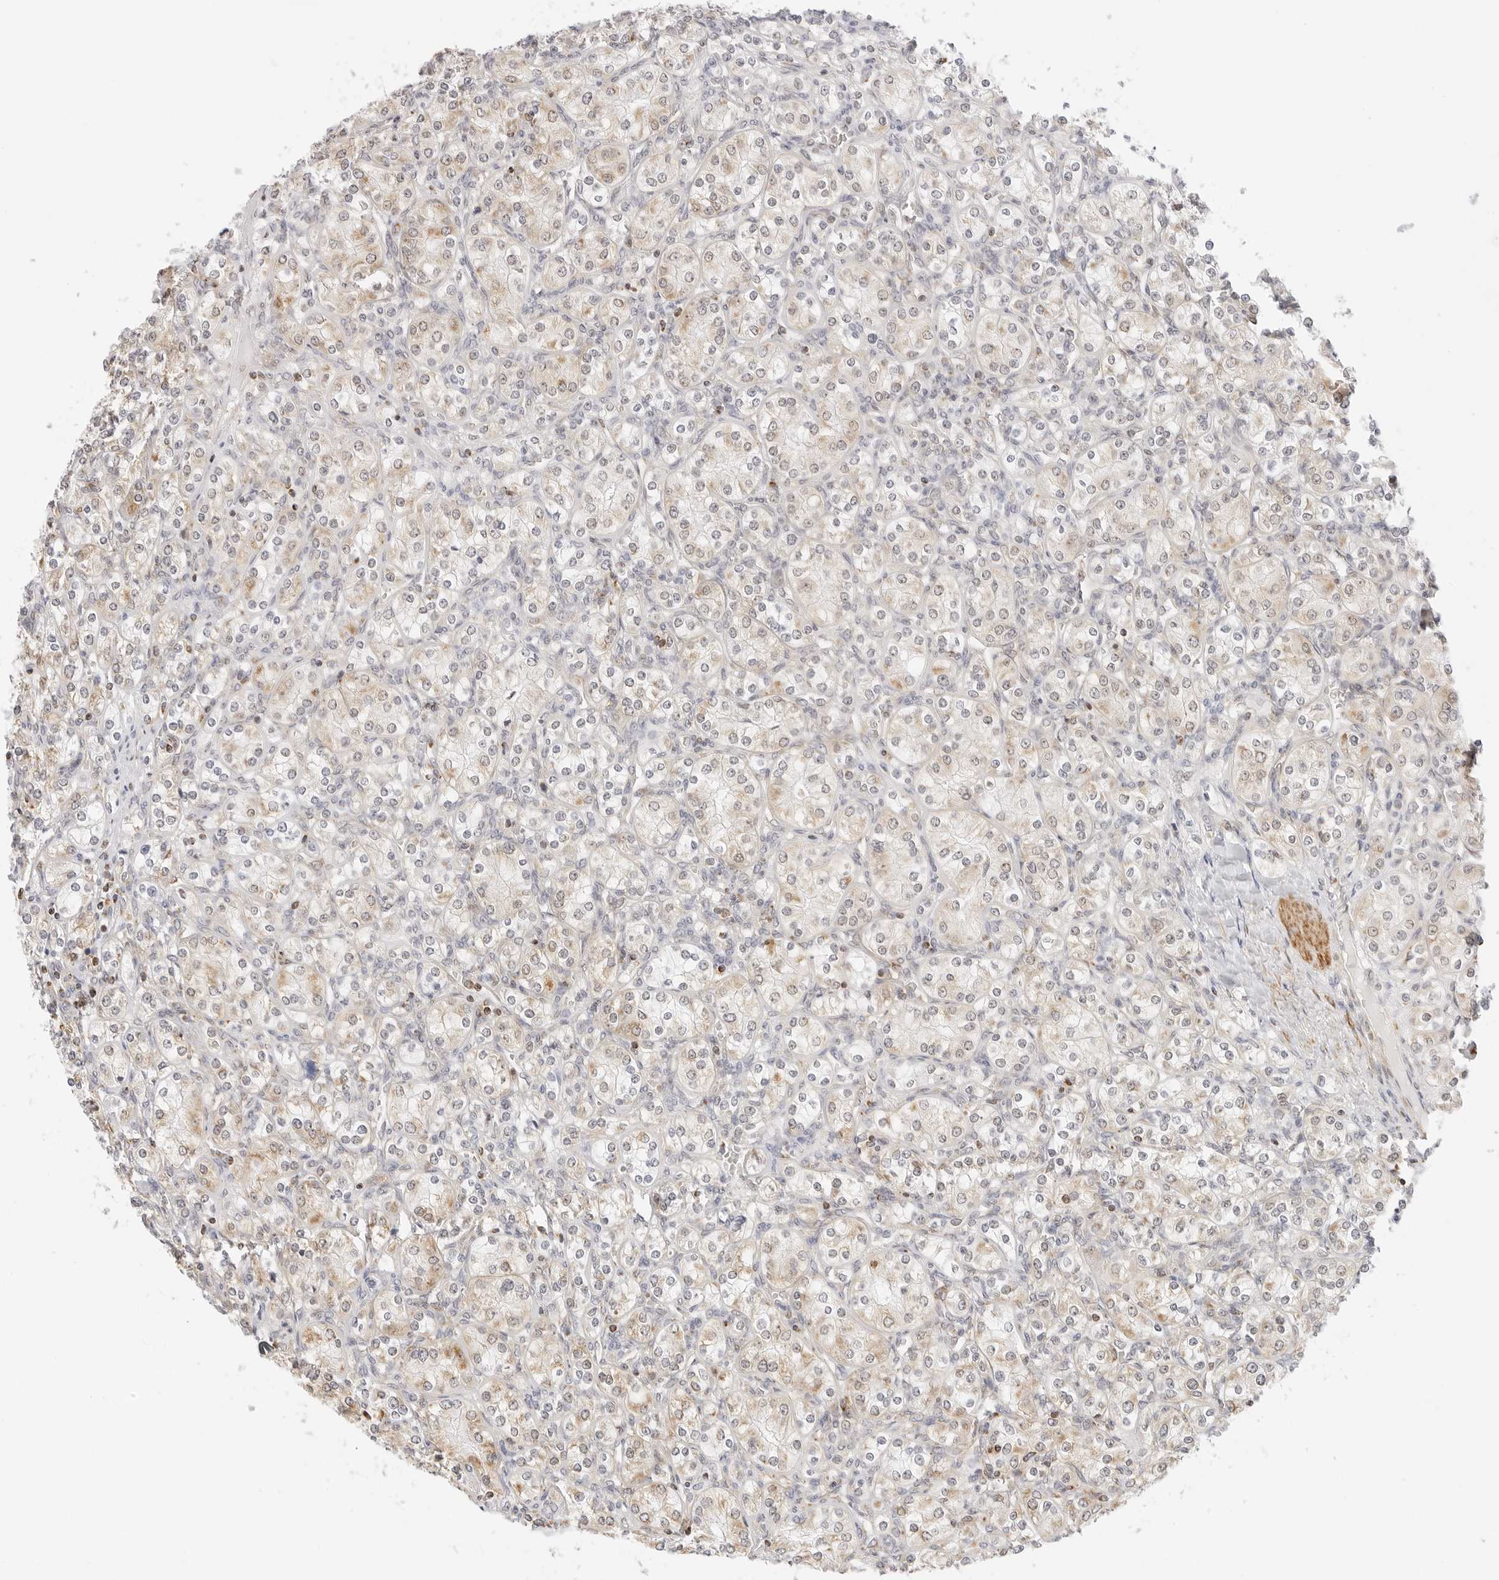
{"staining": {"intensity": "moderate", "quantity": "<25%", "location": "cytoplasmic/membranous,nuclear"}, "tissue": "renal cancer", "cell_type": "Tumor cells", "image_type": "cancer", "snomed": [{"axis": "morphology", "description": "Adenocarcinoma, NOS"}, {"axis": "topography", "description": "Kidney"}], "caption": "Brown immunohistochemical staining in renal adenocarcinoma reveals moderate cytoplasmic/membranous and nuclear staining in approximately <25% of tumor cells.", "gene": "GORAB", "patient": {"sex": "male", "age": 77}}